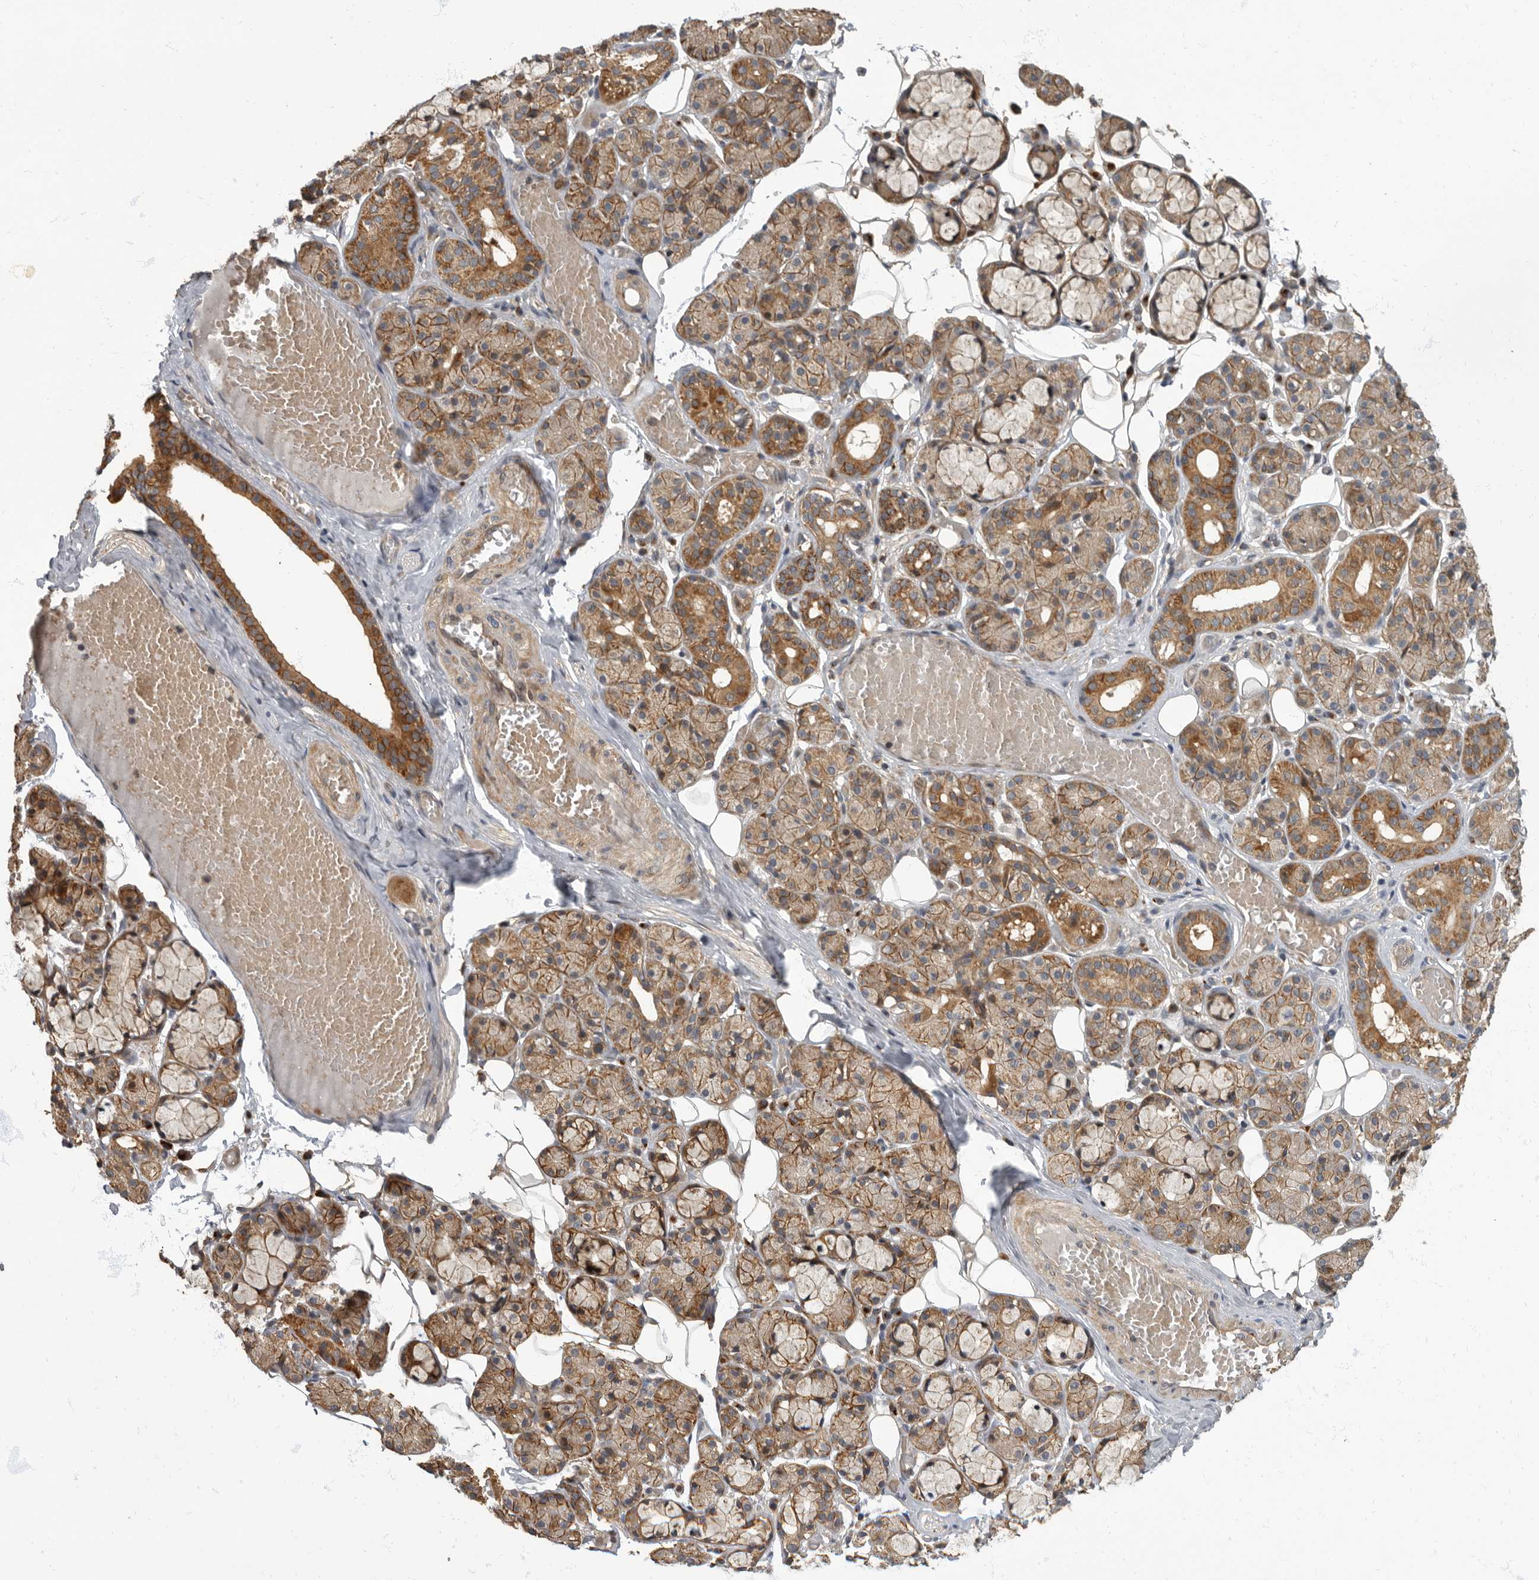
{"staining": {"intensity": "moderate", "quantity": "25%-75%", "location": "cytoplasmic/membranous"}, "tissue": "salivary gland", "cell_type": "Glandular cells", "image_type": "normal", "snomed": [{"axis": "morphology", "description": "Normal tissue, NOS"}, {"axis": "topography", "description": "Salivary gland"}], "caption": "The photomicrograph shows immunohistochemical staining of unremarkable salivary gland. There is moderate cytoplasmic/membranous staining is present in about 25%-75% of glandular cells. (DAB (3,3'-diaminobenzidine) IHC with brightfield microscopy, high magnification).", "gene": "IQCK", "patient": {"sex": "male", "age": 63}}